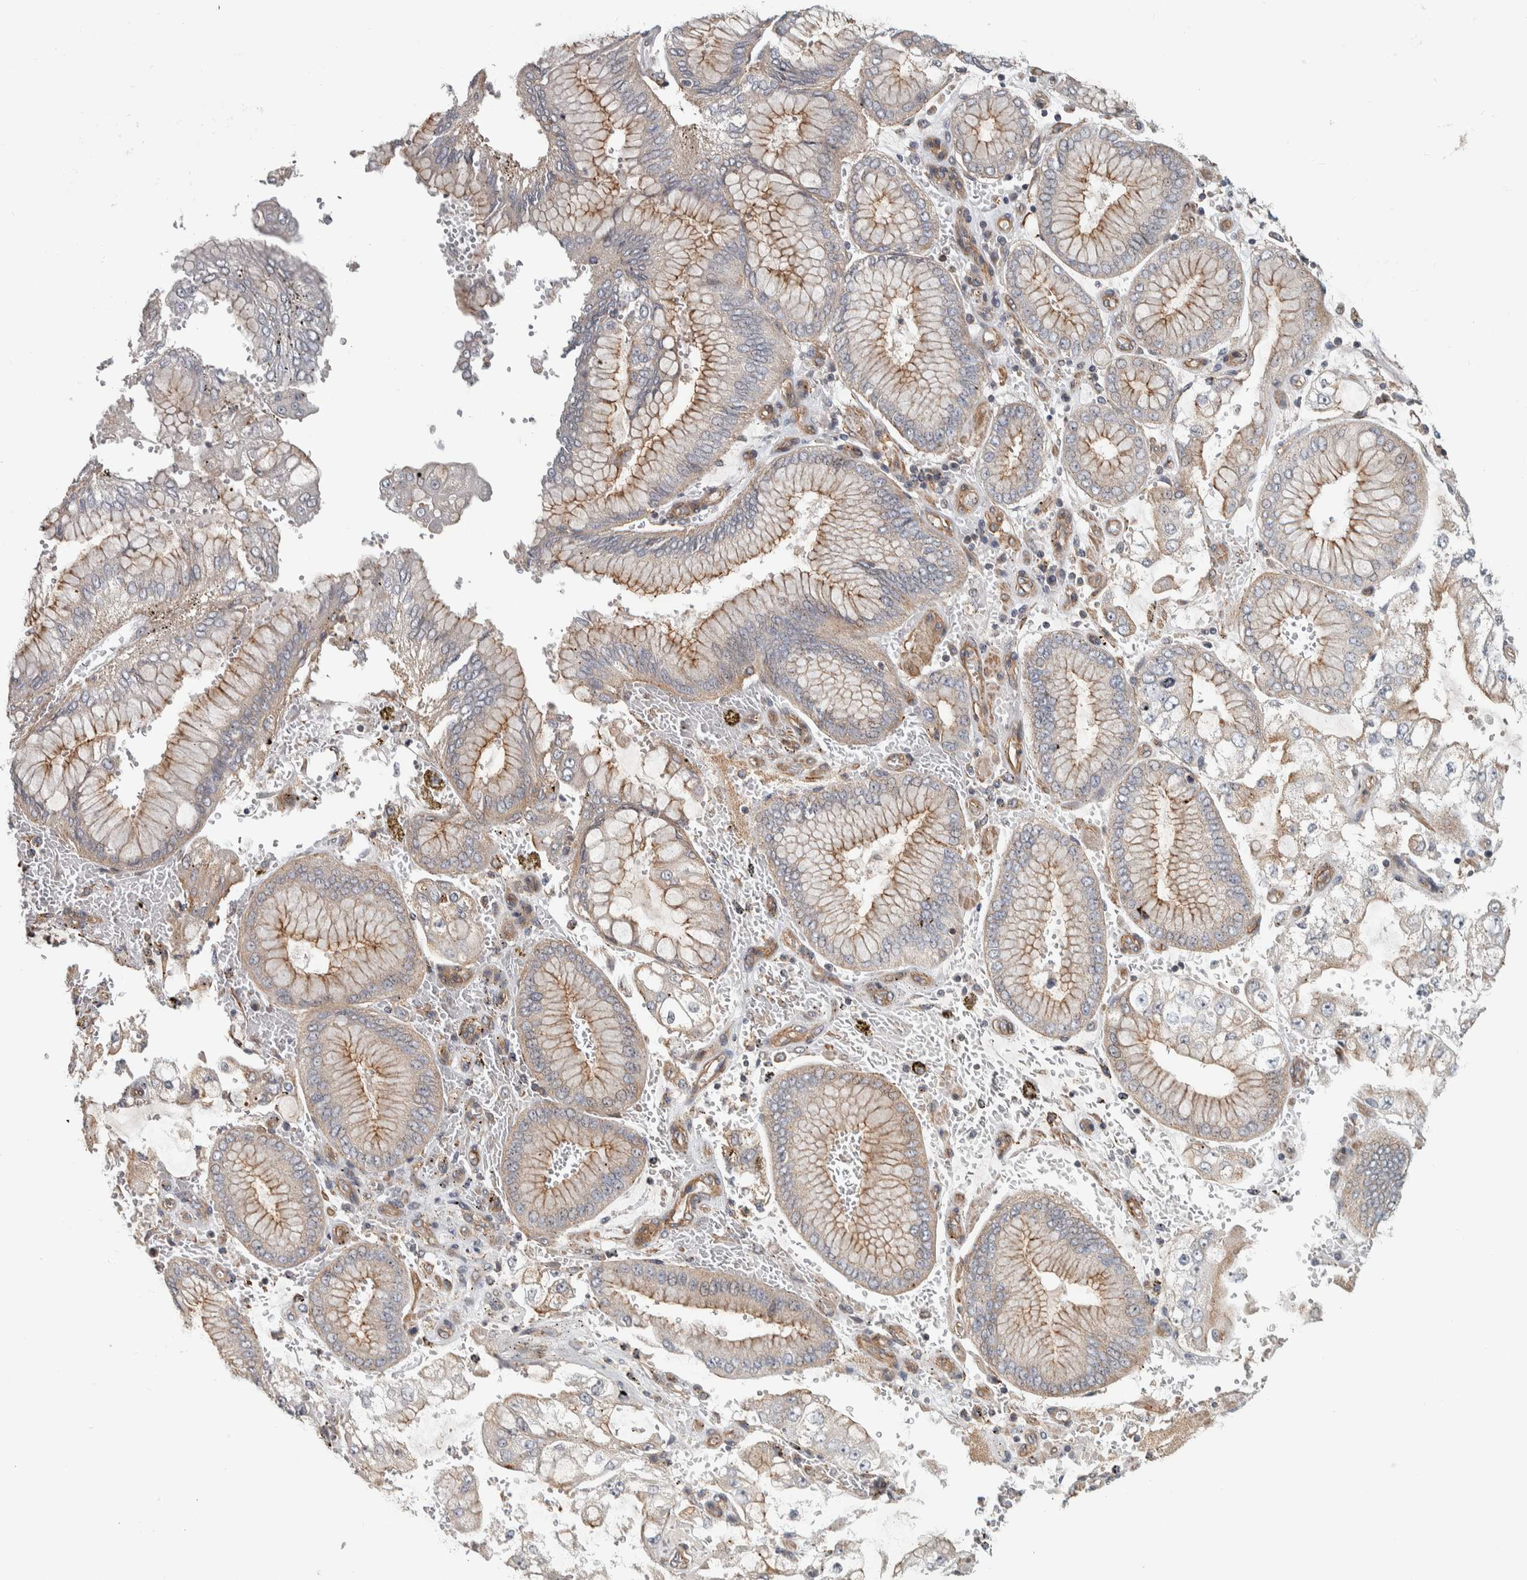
{"staining": {"intensity": "moderate", "quantity": "25%-75%", "location": "cytoplasmic/membranous"}, "tissue": "stomach cancer", "cell_type": "Tumor cells", "image_type": "cancer", "snomed": [{"axis": "morphology", "description": "Adenocarcinoma, NOS"}, {"axis": "topography", "description": "Stomach"}], "caption": "The image reveals immunohistochemical staining of stomach cancer. There is moderate cytoplasmic/membranous positivity is identified in about 25%-75% of tumor cells.", "gene": "CHMP4C", "patient": {"sex": "male", "age": 76}}